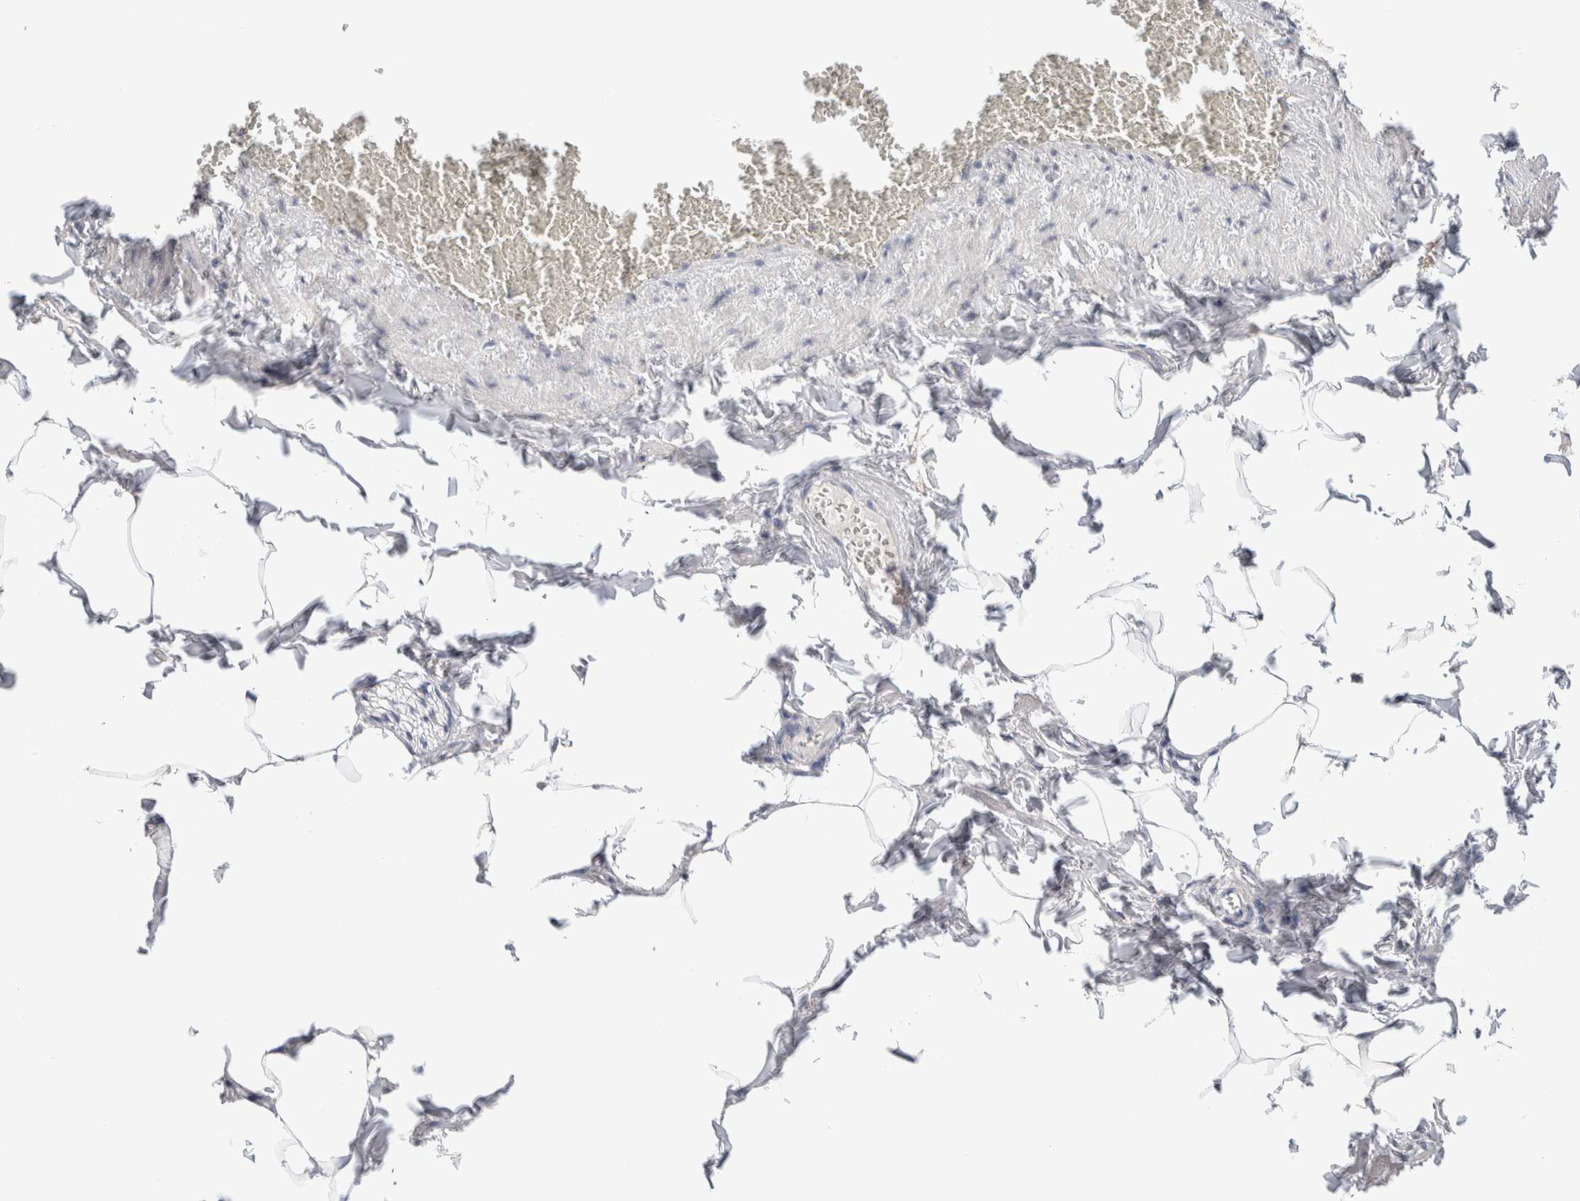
{"staining": {"intensity": "negative", "quantity": "none", "location": "none"}, "tissue": "adipose tissue", "cell_type": "Adipocytes", "image_type": "normal", "snomed": [{"axis": "morphology", "description": "Normal tissue, NOS"}, {"axis": "topography", "description": "Vascular tissue"}], "caption": "Normal adipose tissue was stained to show a protein in brown. There is no significant staining in adipocytes. (DAB IHC, high magnification).", "gene": "DNAJB6", "patient": {"sex": "male", "age": 41}}